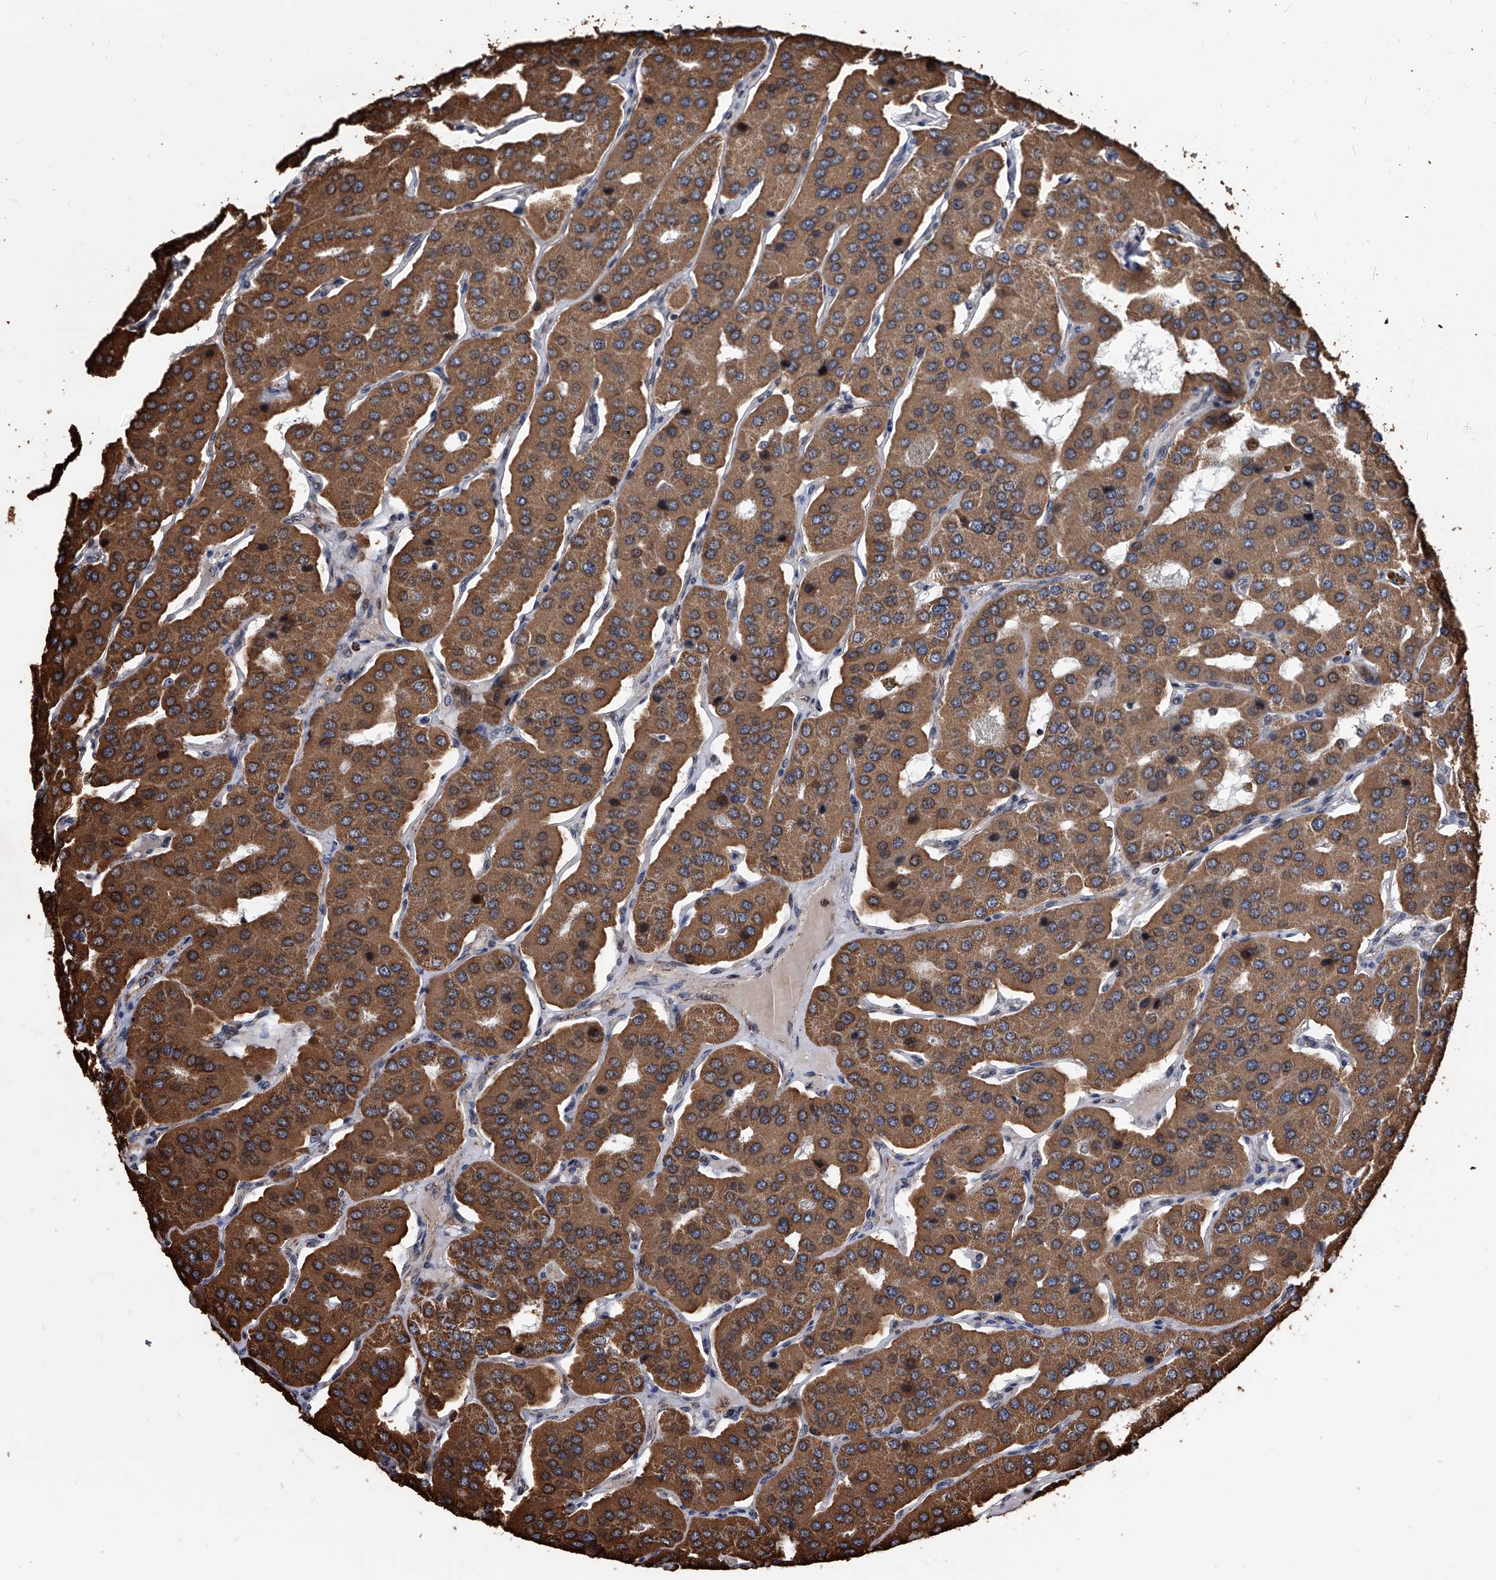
{"staining": {"intensity": "moderate", "quantity": ">75%", "location": "cytoplasmic/membranous"}, "tissue": "parathyroid gland", "cell_type": "Glandular cells", "image_type": "normal", "snomed": [{"axis": "morphology", "description": "Normal tissue, NOS"}, {"axis": "morphology", "description": "Adenoma, NOS"}, {"axis": "topography", "description": "Parathyroid gland"}], "caption": "Moderate cytoplasmic/membranous expression is seen in approximately >75% of glandular cells in benign parathyroid gland. (DAB (3,3'-diaminobenzidine) = brown stain, brightfield microscopy at high magnification).", "gene": "SMPDL3A", "patient": {"sex": "female", "age": 86}}